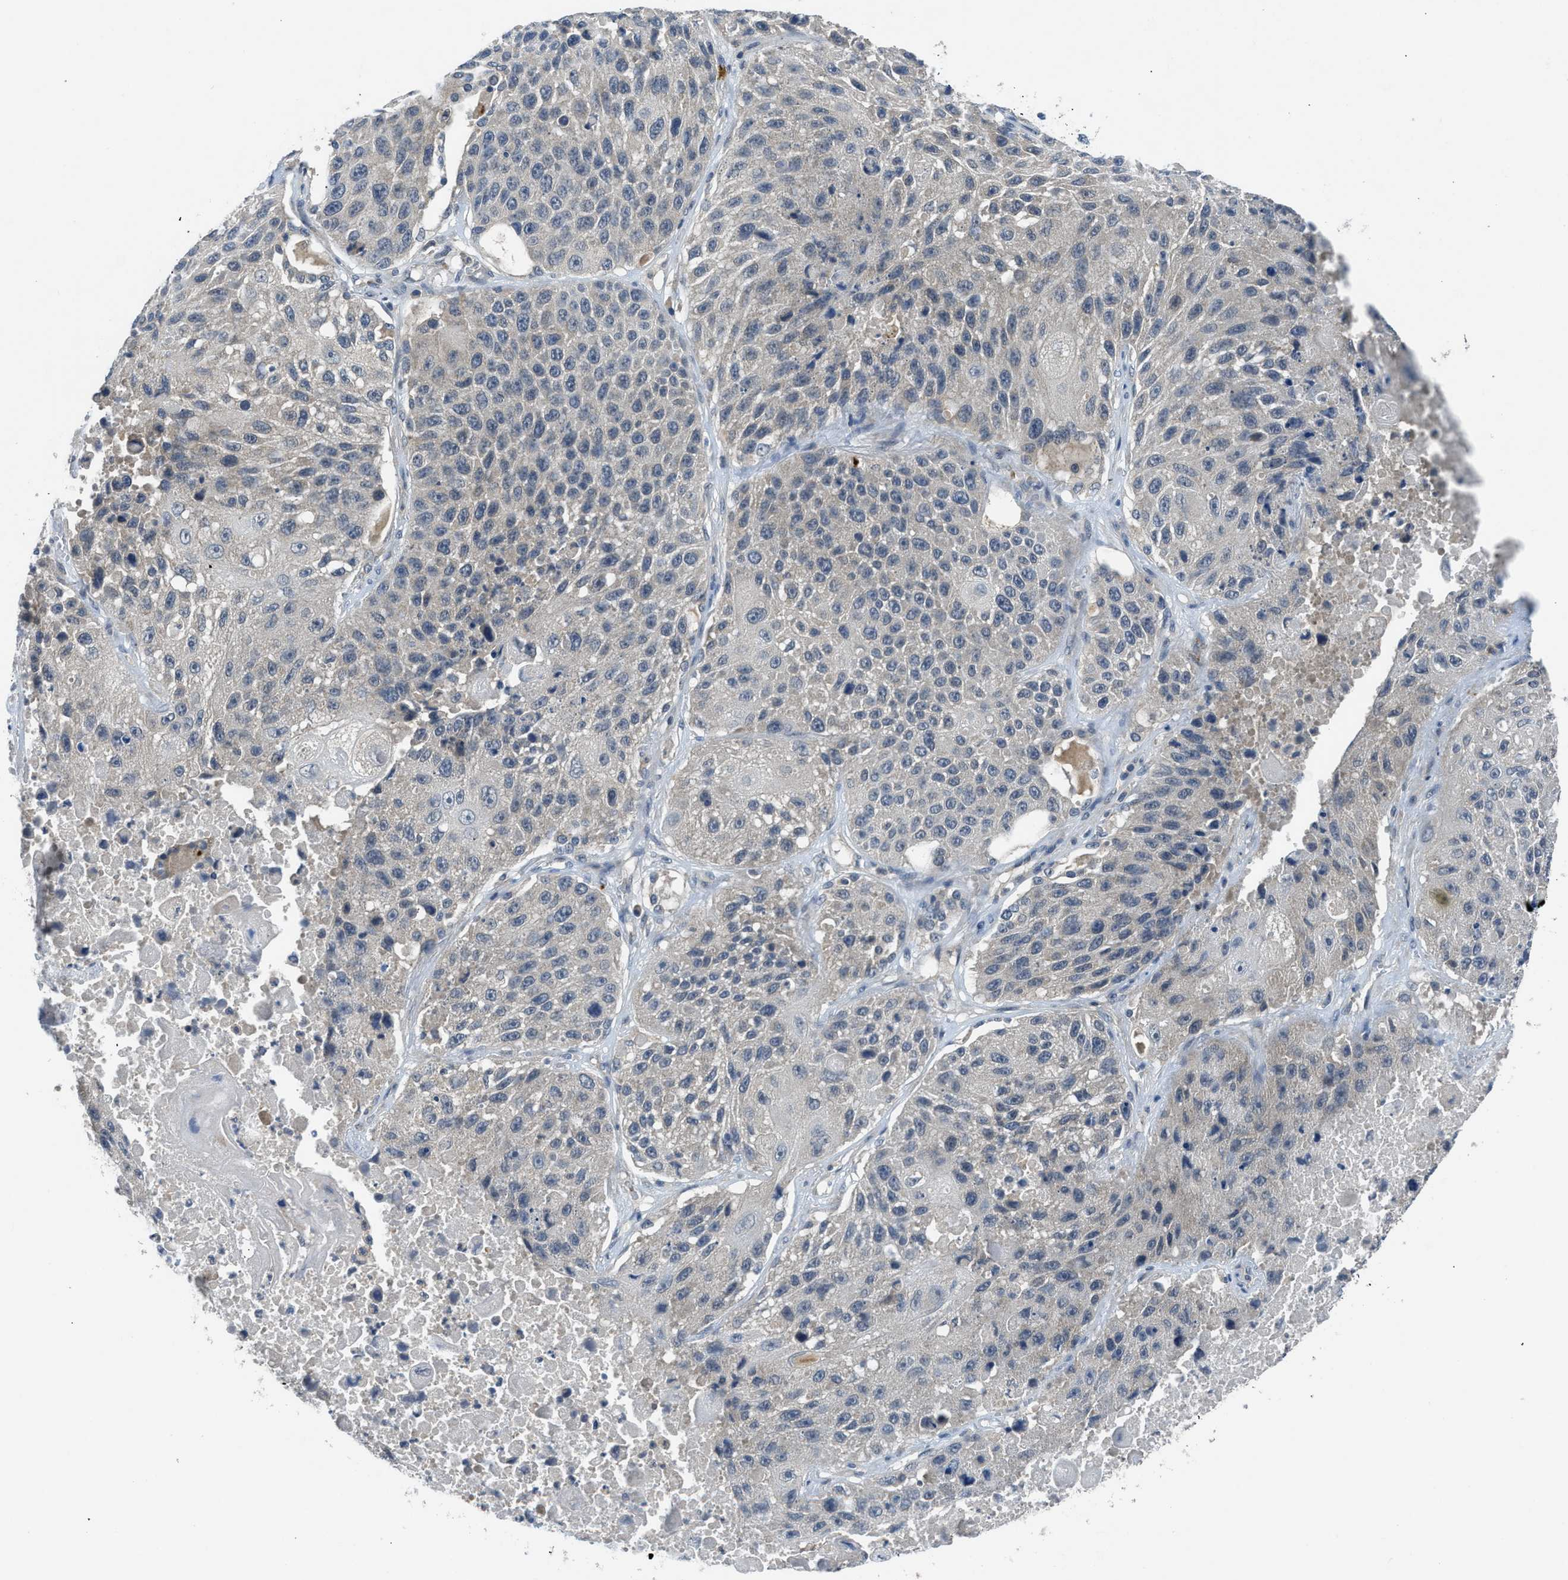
{"staining": {"intensity": "weak", "quantity": "<25%", "location": "cytoplasmic/membranous"}, "tissue": "lung cancer", "cell_type": "Tumor cells", "image_type": "cancer", "snomed": [{"axis": "morphology", "description": "Squamous cell carcinoma, NOS"}, {"axis": "topography", "description": "Lung"}], "caption": "IHC image of human lung cancer (squamous cell carcinoma) stained for a protein (brown), which demonstrates no expression in tumor cells. (DAB (3,3'-diaminobenzidine) immunohistochemistry visualized using brightfield microscopy, high magnification).", "gene": "PDE7A", "patient": {"sex": "male", "age": 61}}